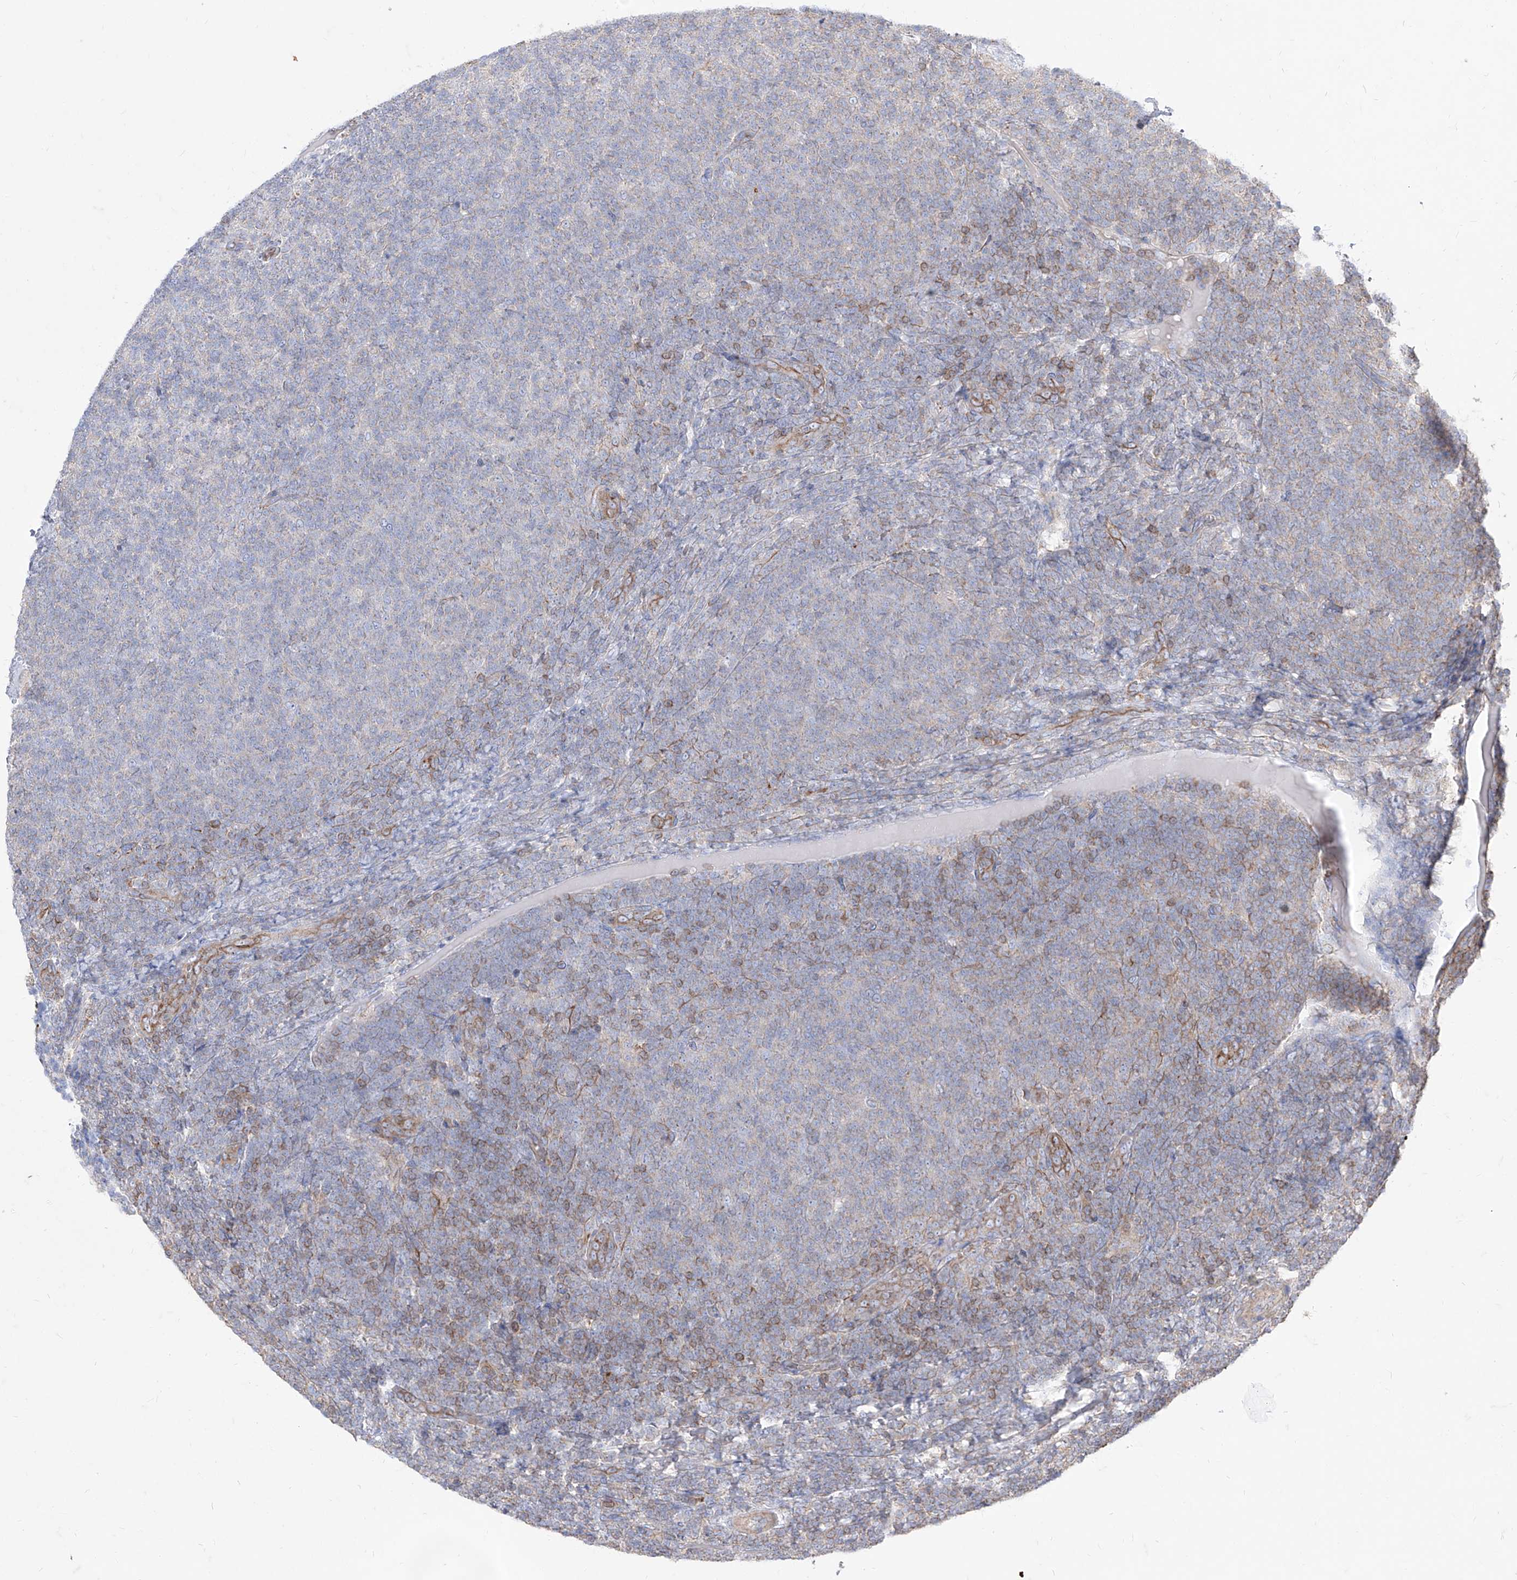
{"staining": {"intensity": "negative", "quantity": "none", "location": "none"}, "tissue": "lymphoma", "cell_type": "Tumor cells", "image_type": "cancer", "snomed": [{"axis": "morphology", "description": "Malignant lymphoma, non-Hodgkin's type, Low grade"}, {"axis": "topography", "description": "Lymph node"}], "caption": "Low-grade malignant lymphoma, non-Hodgkin's type was stained to show a protein in brown. There is no significant expression in tumor cells.", "gene": "C1orf74", "patient": {"sex": "male", "age": 66}}